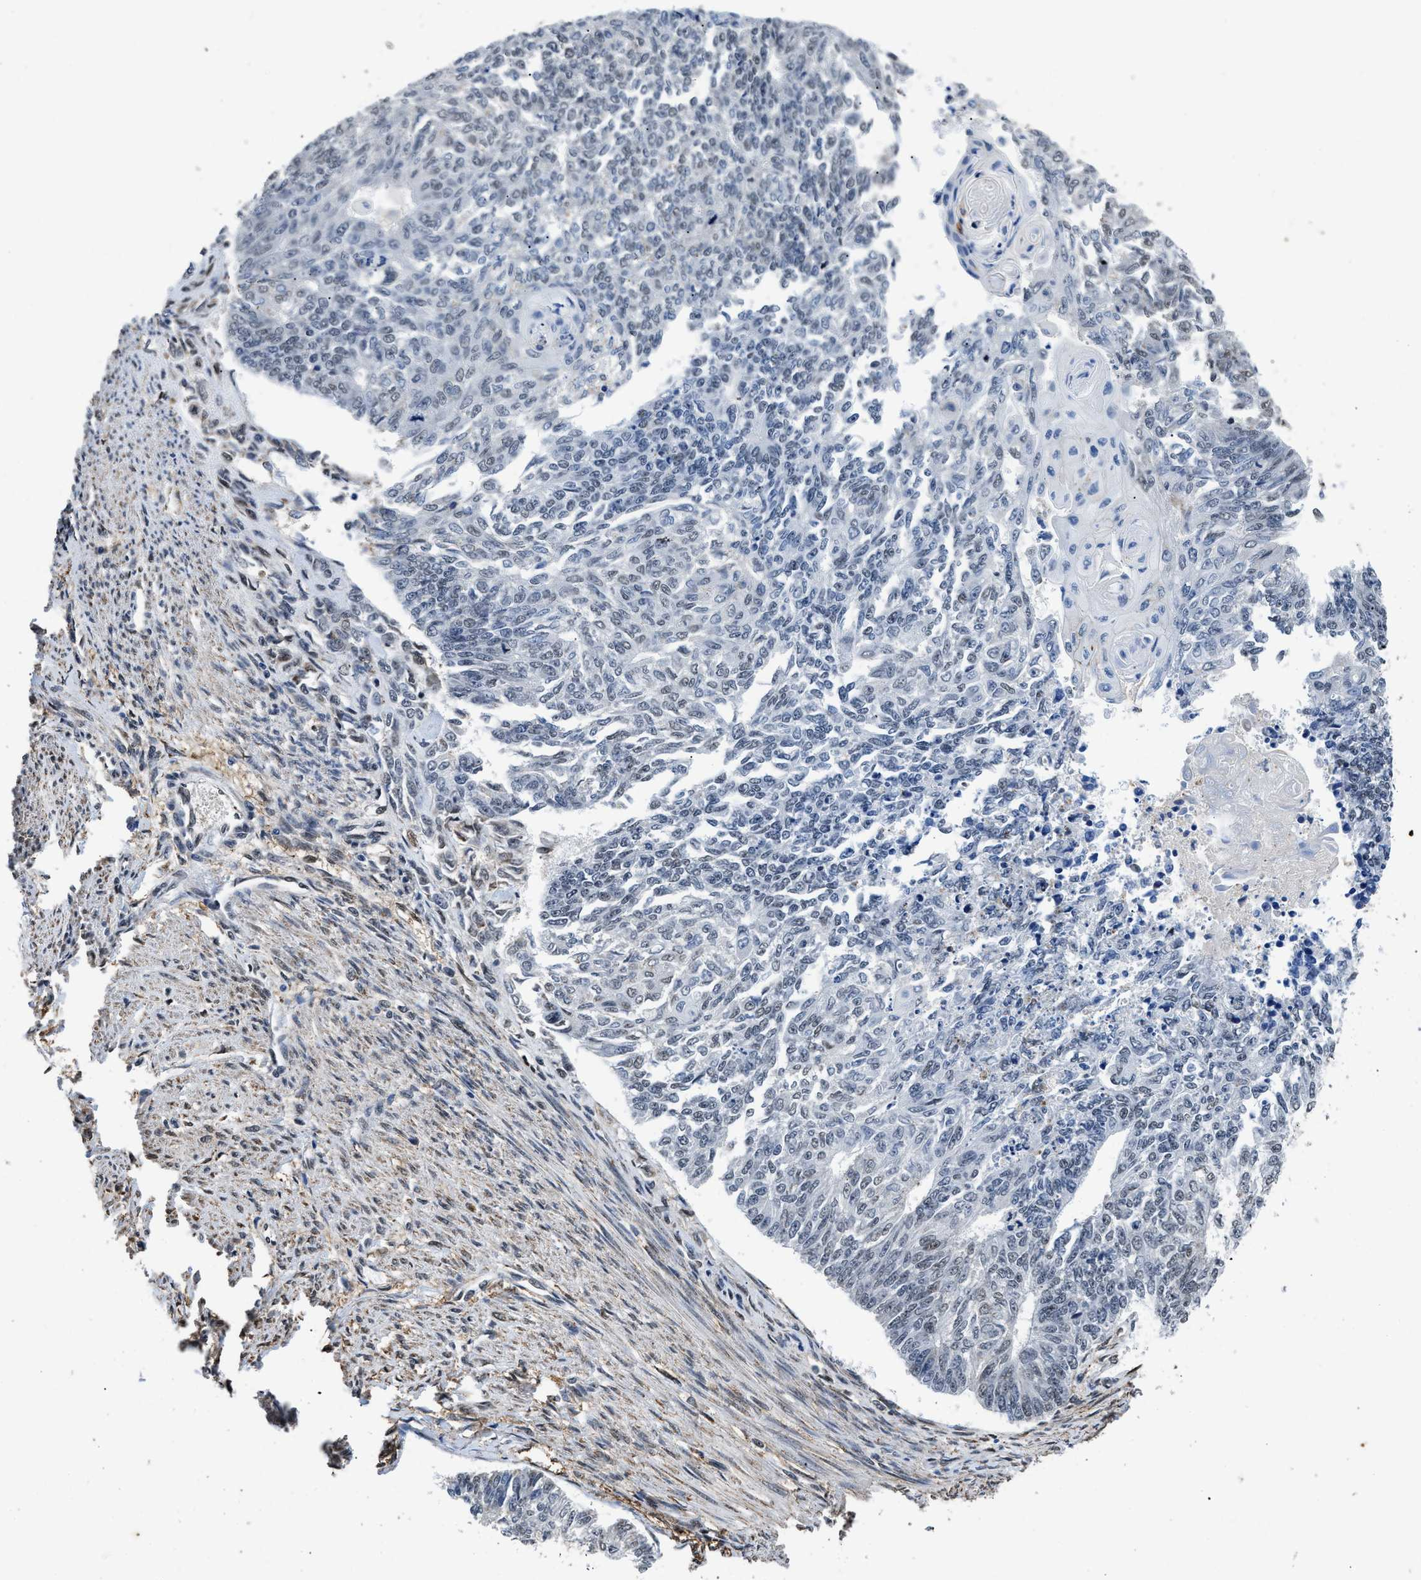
{"staining": {"intensity": "moderate", "quantity": "<25%", "location": "nuclear"}, "tissue": "endometrial cancer", "cell_type": "Tumor cells", "image_type": "cancer", "snomed": [{"axis": "morphology", "description": "Adenocarcinoma, NOS"}, {"axis": "topography", "description": "Endometrium"}], "caption": "A low amount of moderate nuclear expression is seen in approximately <25% of tumor cells in adenocarcinoma (endometrial) tissue.", "gene": "HNRNPH2", "patient": {"sex": "female", "age": 32}}